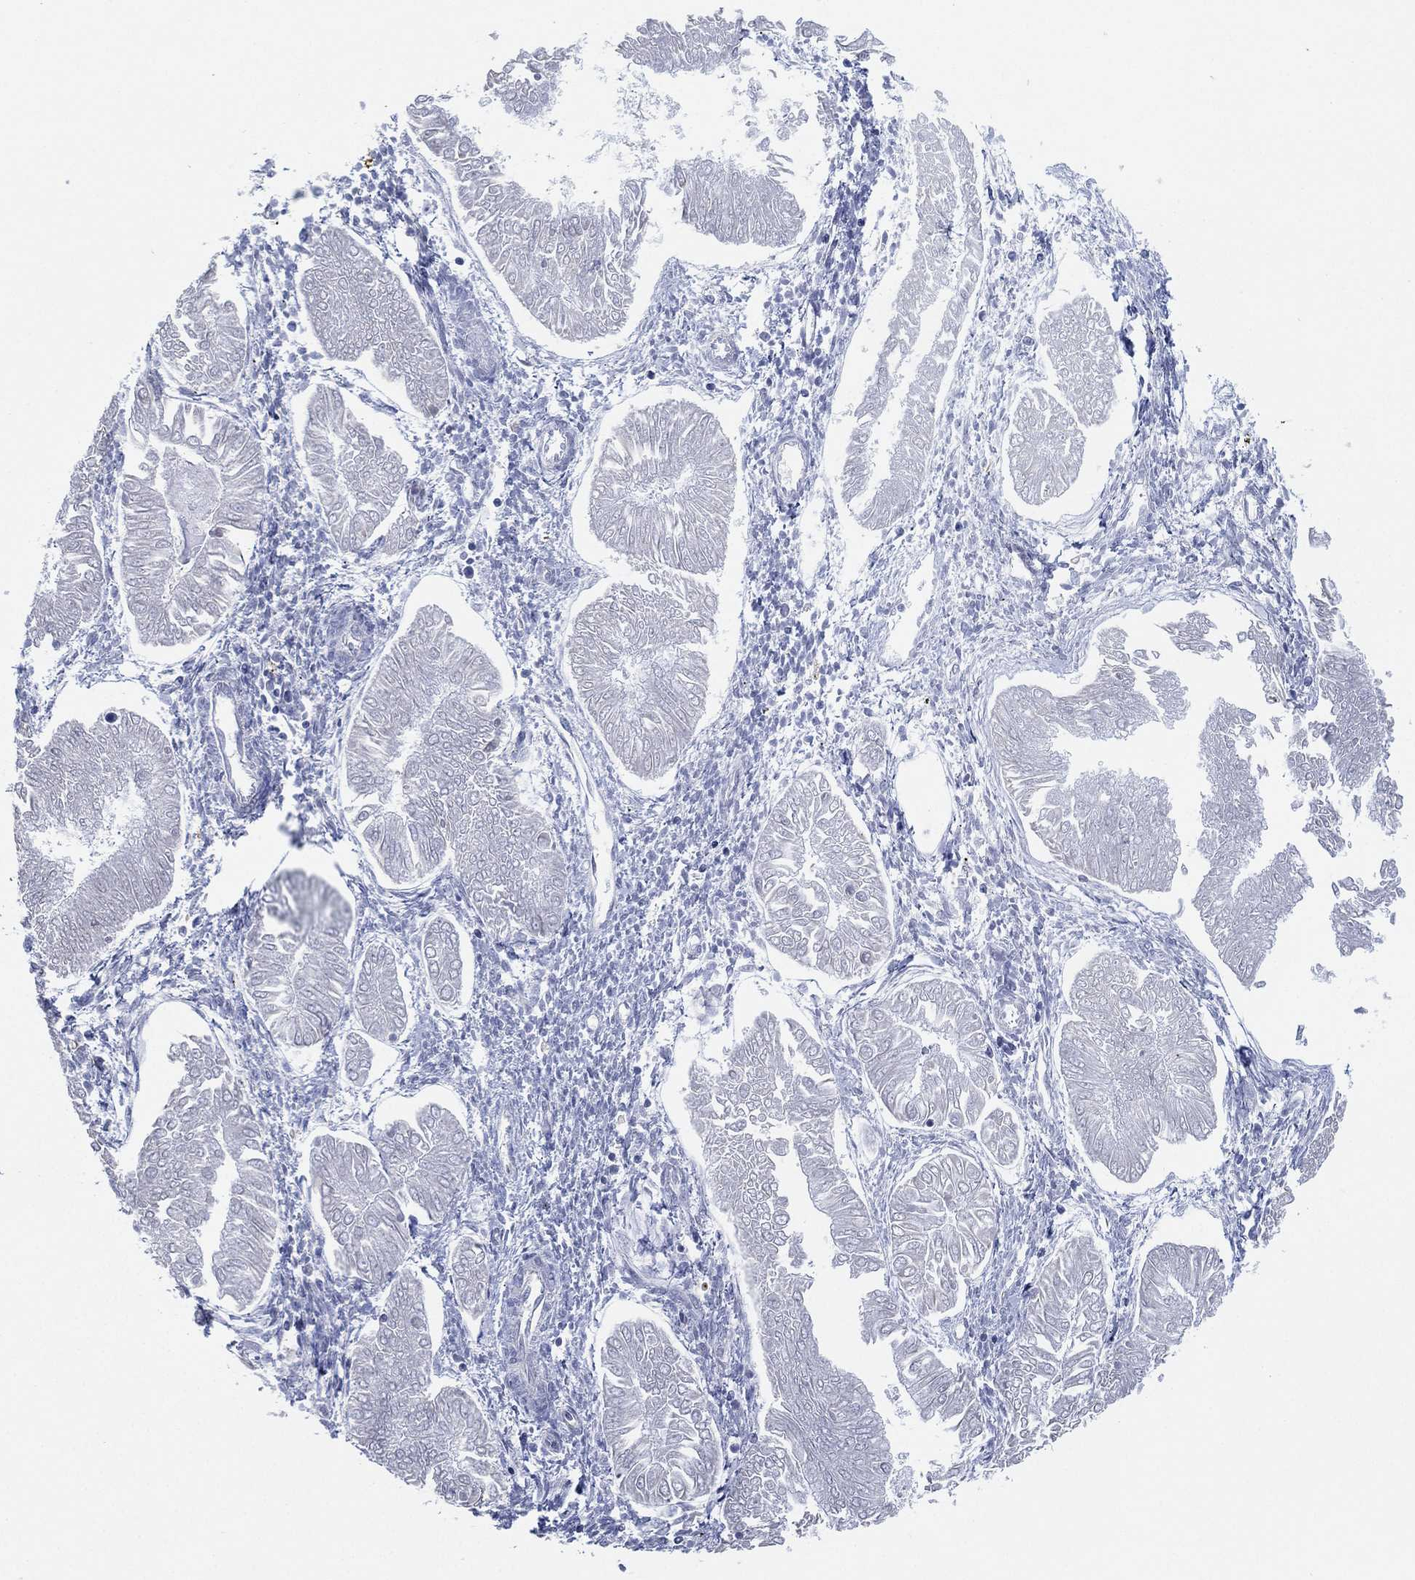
{"staining": {"intensity": "negative", "quantity": "none", "location": "none"}, "tissue": "endometrial cancer", "cell_type": "Tumor cells", "image_type": "cancer", "snomed": [{"axis": "morphology", "description": "Adenocarcinoma, NOS"}, {"axis": "topography", "description": "Endometrium"}], "caption": "The histopathology image shows no staining of tumor cells in endometrial adenocarcinoma.", "gene": "CFTR", "patient": {"sex": "female", "age": 53}}